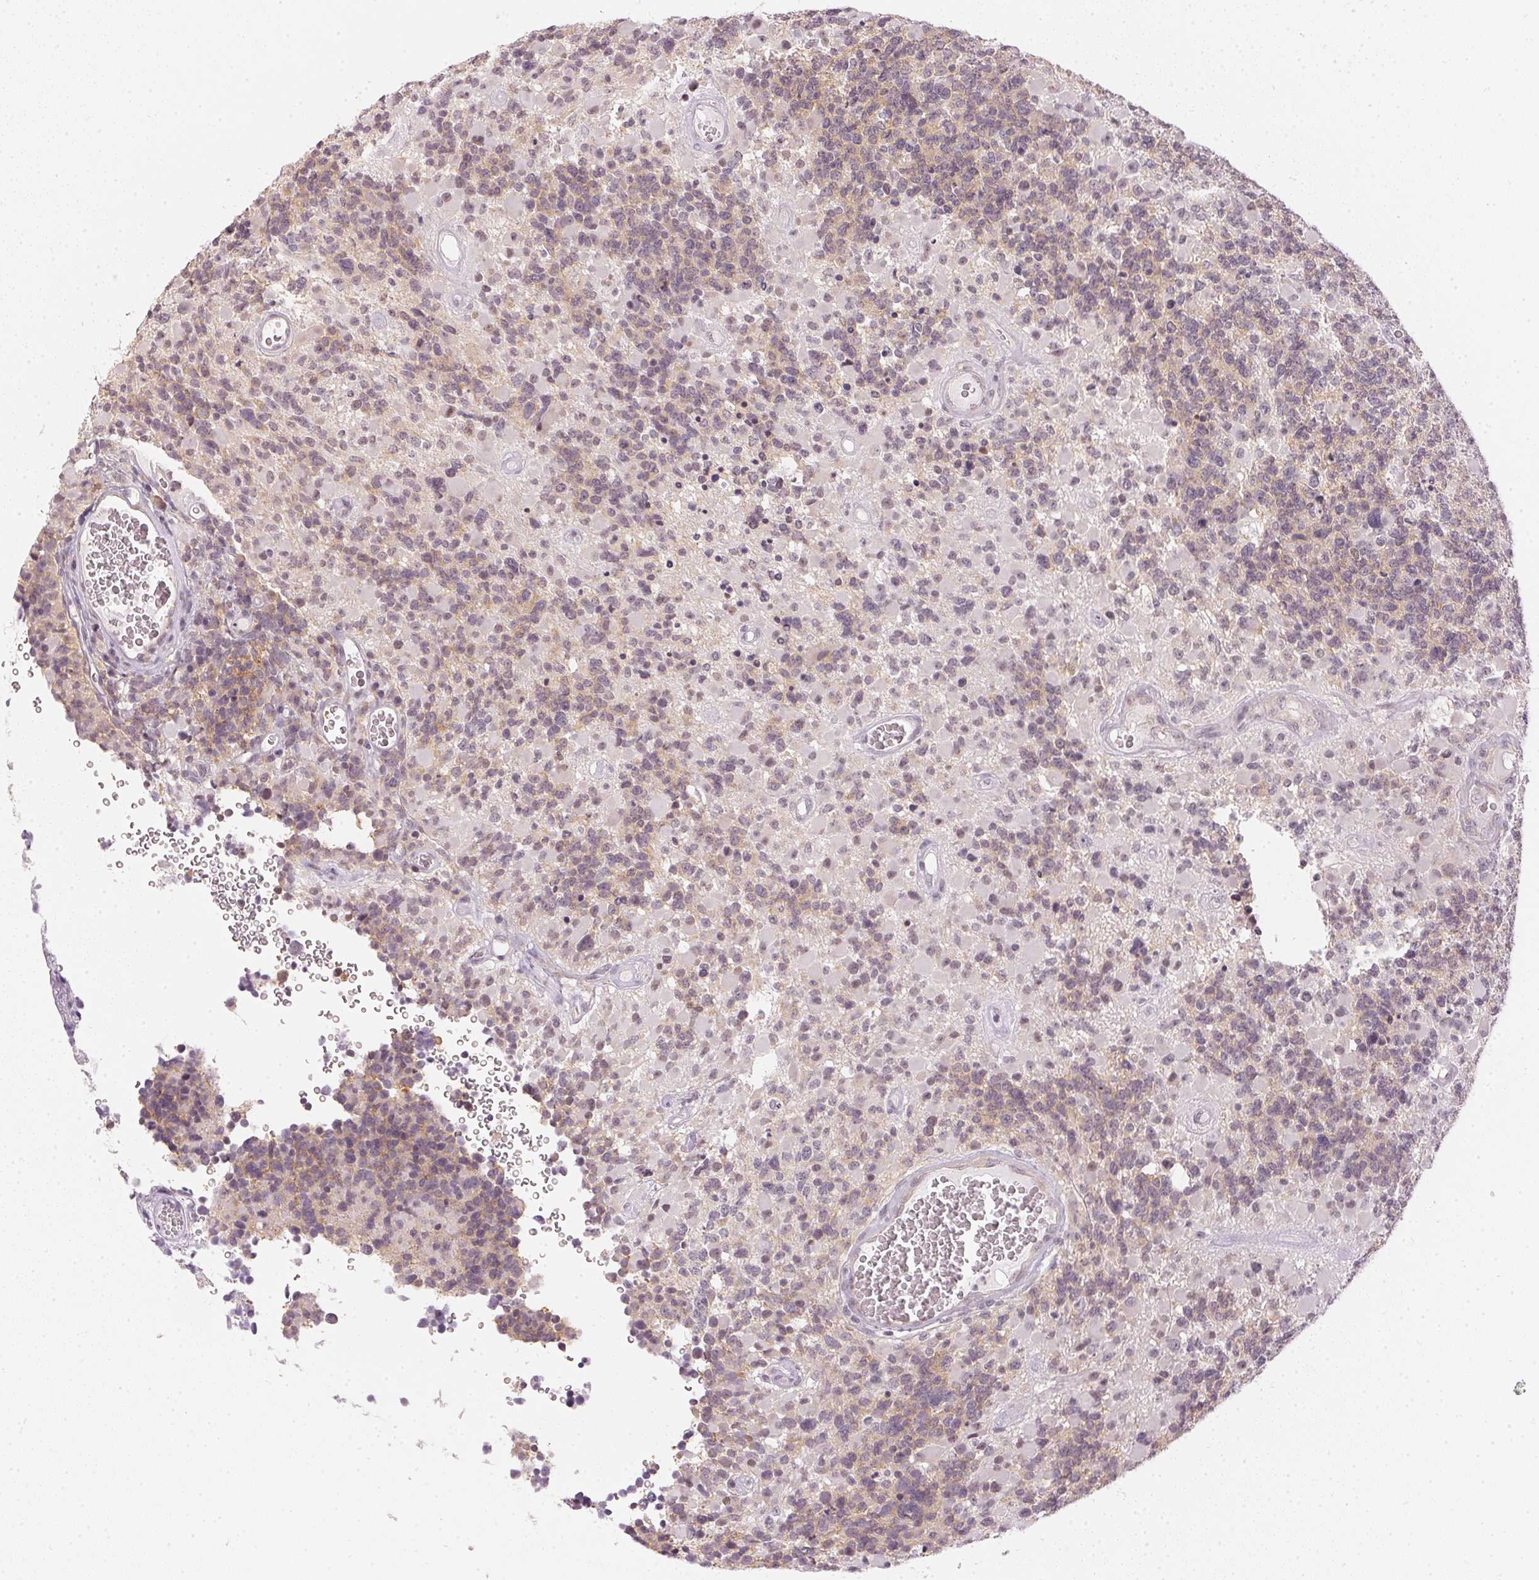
{"staining": {"intensity": "weak", "quantity": "<25%", "location": "cytoplasmic/membranous"}, "tissue": "glioma", "cell_type": "Tumor cells", "image_type": "cancer", "snomed": [{"axis": "morphology", "description": "Glioma, malignant, High grade"}, {"axis": "topography", "description": "Brain"}], "caption": "Immunohistochemistry (IHC) micrograph of neoplastic tissue: glioma stained with DAB (3,3'-diaminobenzidine) displays no significant protein expression in tumor cells.", "gene": "KPRP", "patient": {"sex": "female", "age": 40}}